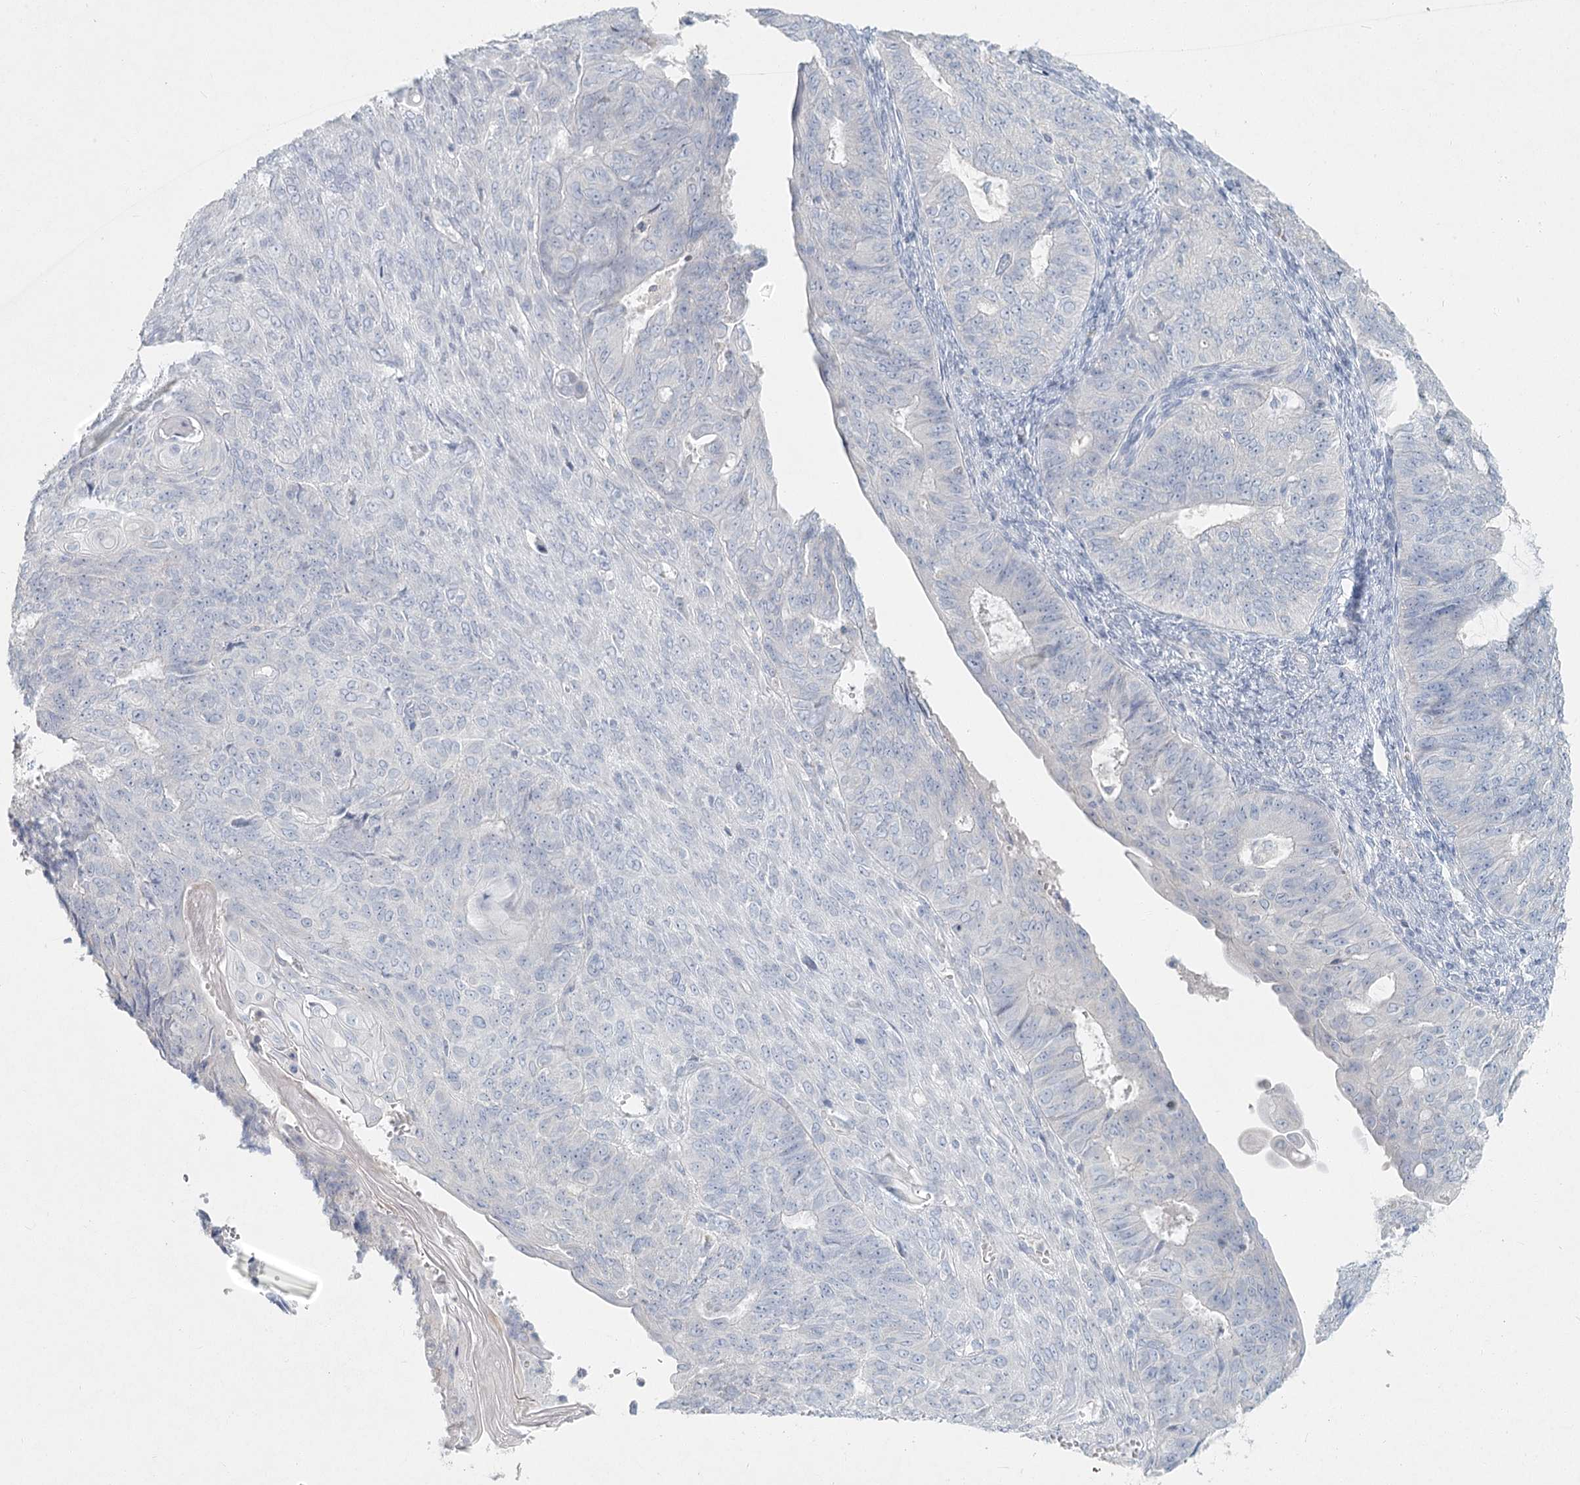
{"staining": {"intensity": "negative", "quantity": "none", "location": "none"}, "tissue": "endometrial cancer", "cell_type": "Tumor cells", "image_type": "cancer", "snomed": [{"axis": "morphology", "description": "Adenocarcinoma, NOS"}, {"axis": "topography", "description": "Endometrium"}], "caption": "Tumor cells are negative for brown protein staining in endometrial cancer (adenocarcinoma). (DAB IHC, high magnification).", "gene": "LRP2BP", "patient": {"sex": "female", "age": 32}}